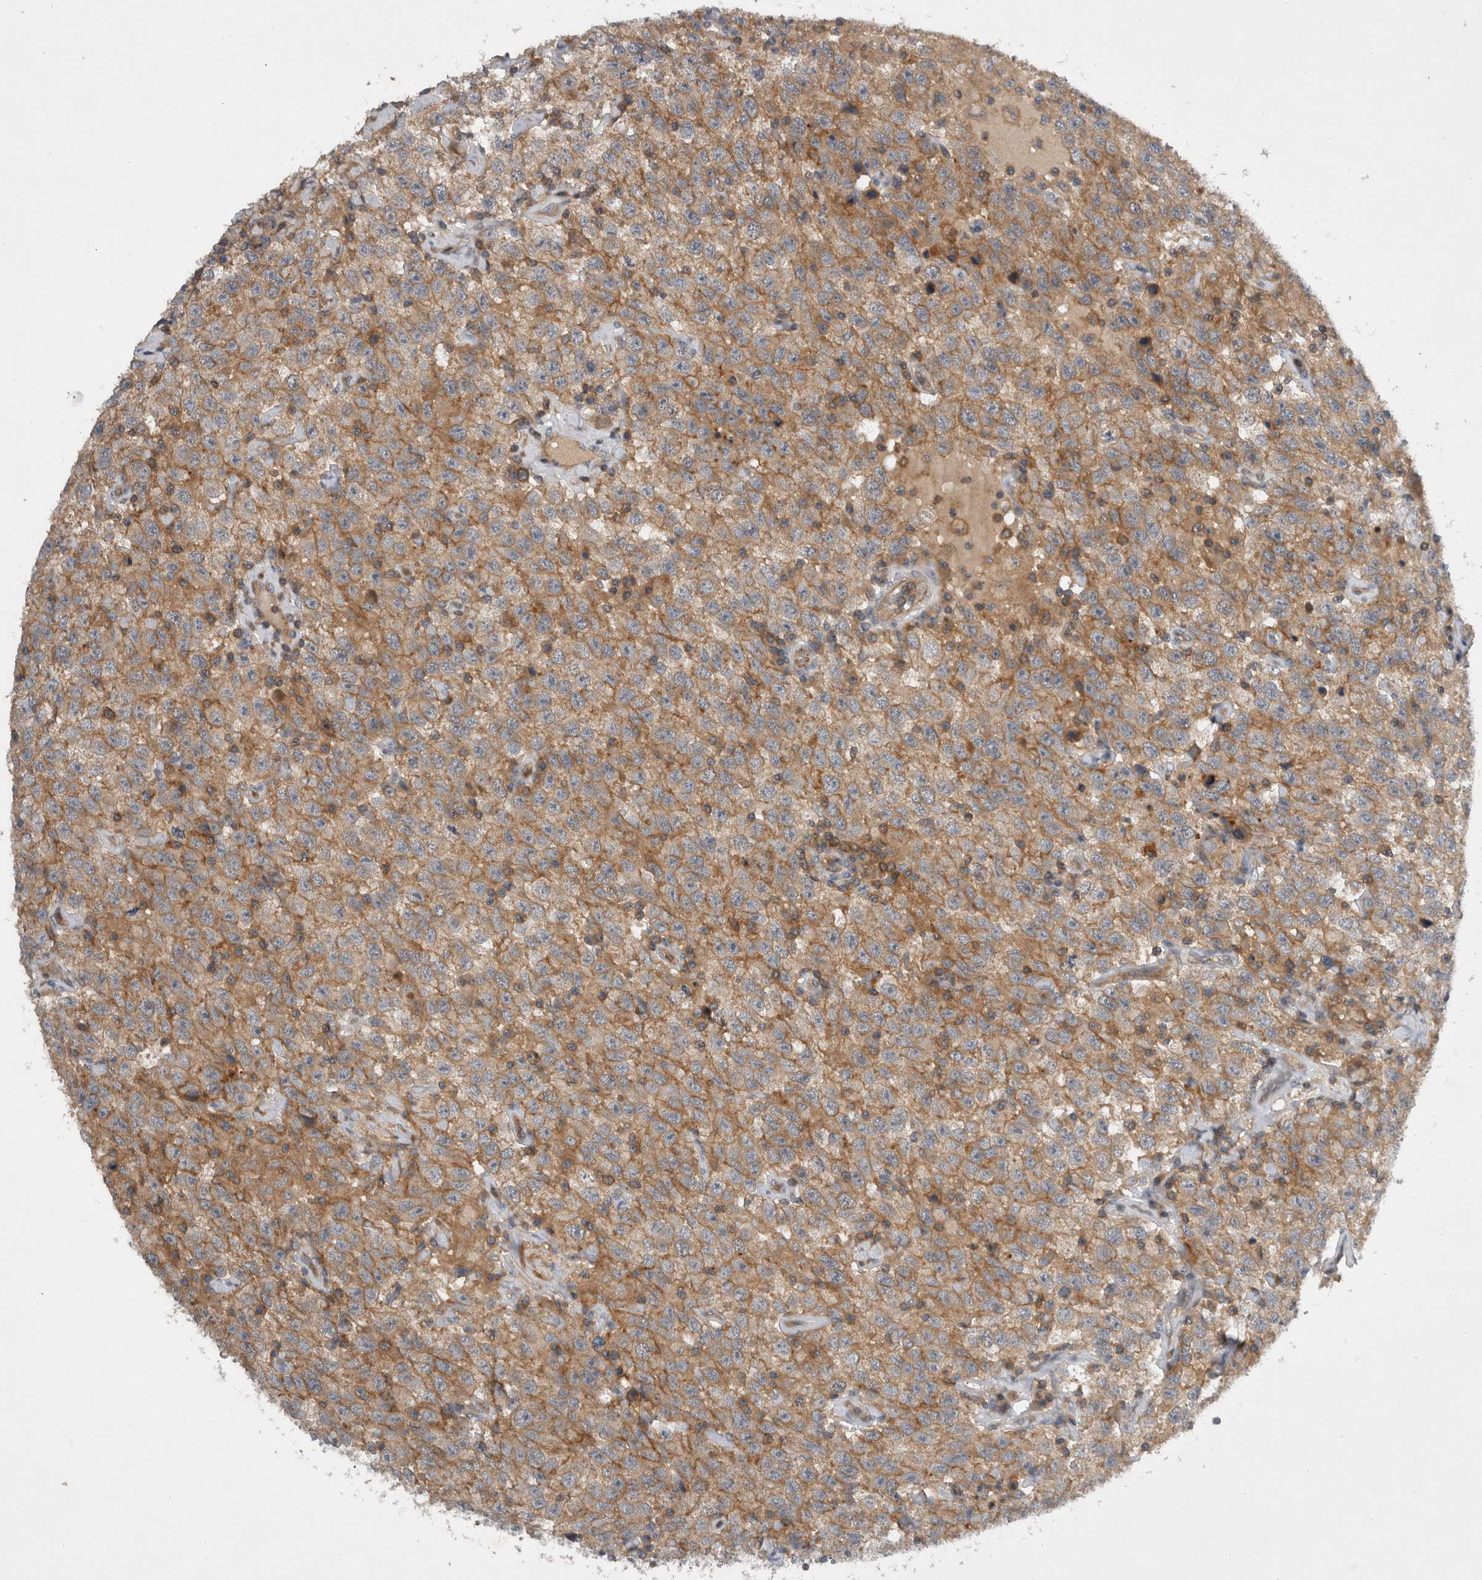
{"staining": {"intensity": "moderate", "quantity": ">75%", "location": "cytoplasmic/membranous"}, "tissue": "testis cancer", "cell_type": "Tumor cells", "image_type": "cancer", "snomed": [{"axis": "morphology", "description": "Seminoma, NOS"}, {"axis": "topography", "description": "Testis"}], "caption": "A medium amount of moderate cytoplasmic/membranous staining is present in about >75% of tumor cells in seminoma (testis) tissue.", "gene": "SCARA5", "patient": {"sex": "male", "age": 41}}